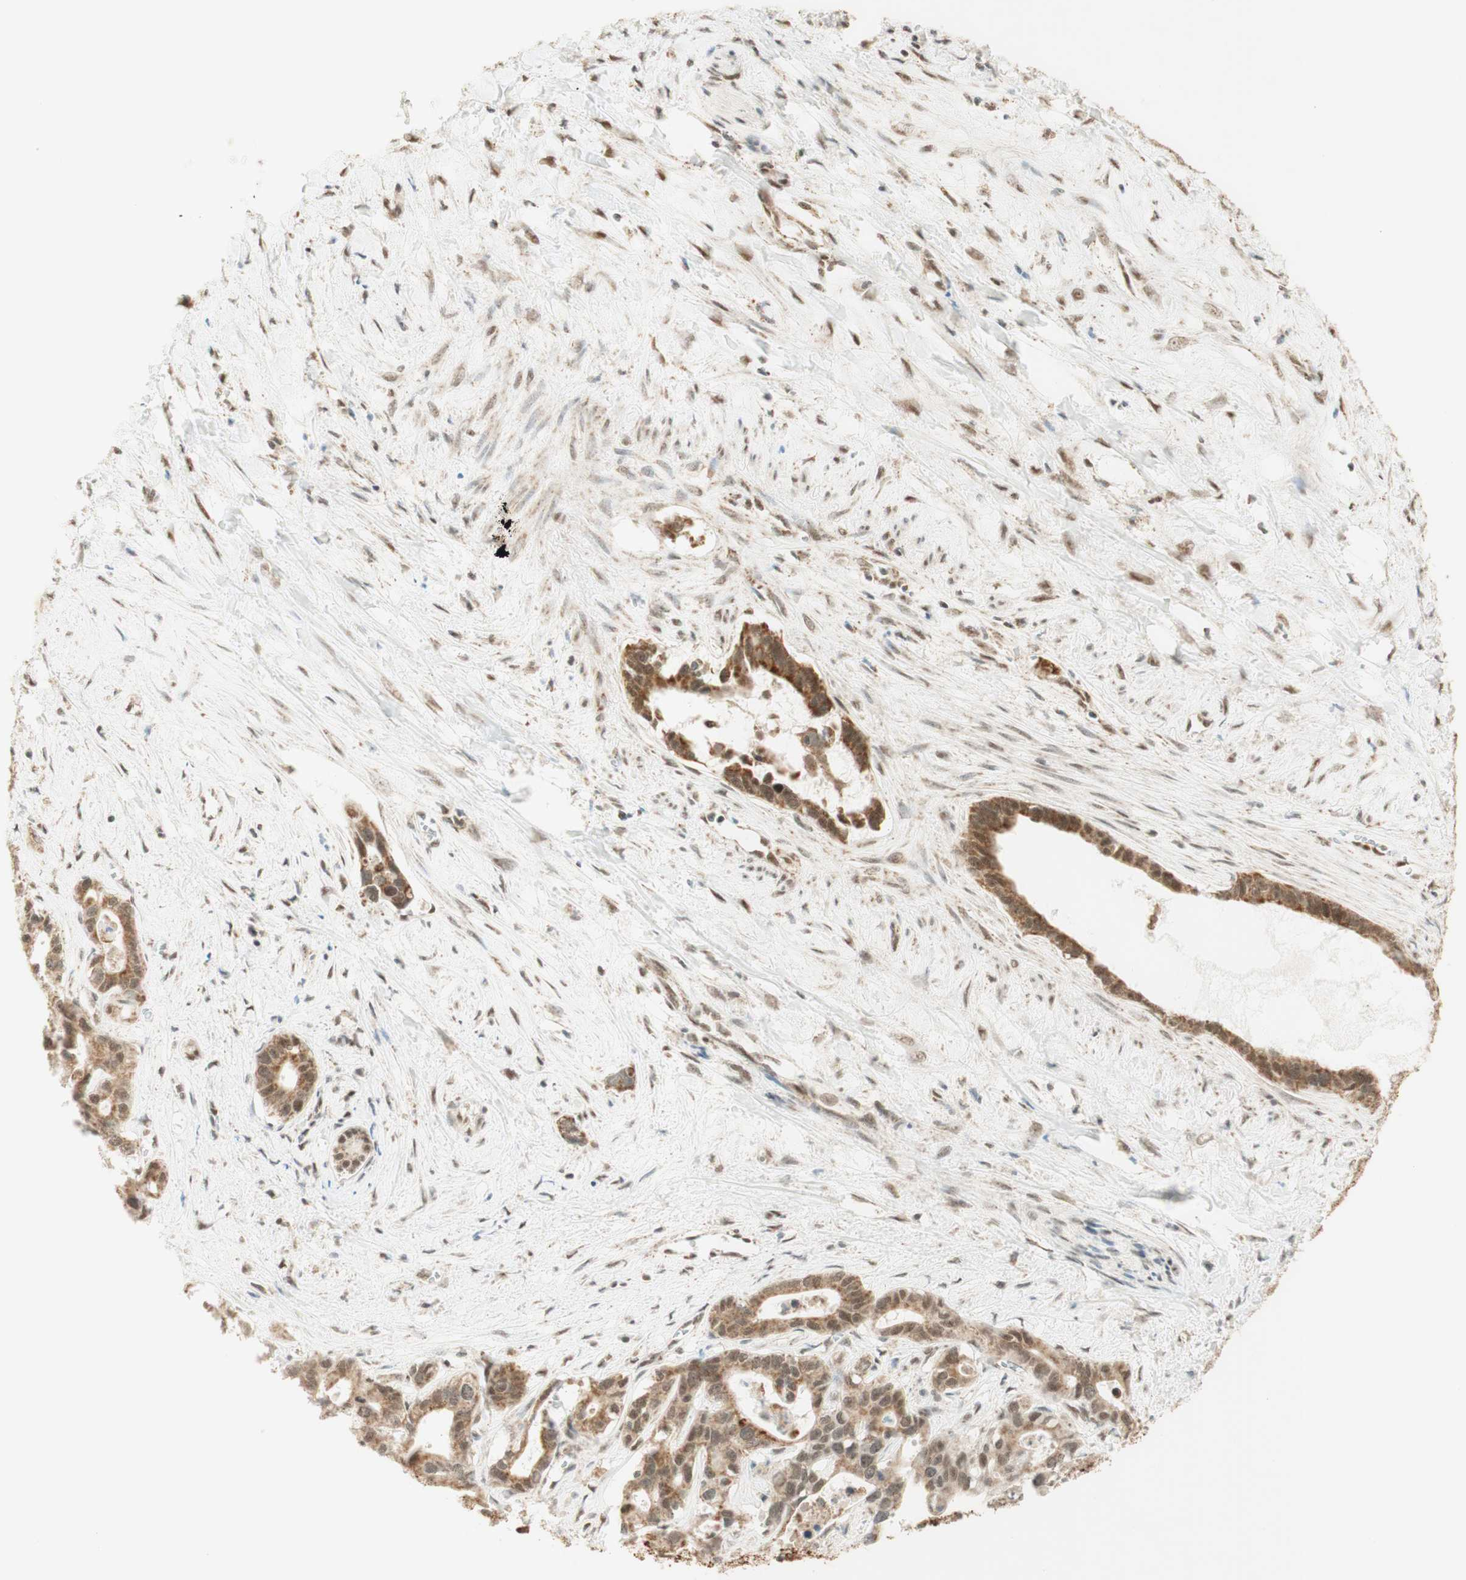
{"staining": {"intensity": "moderate", "quantity": ">75%", "location": "cytoplasmic/membranous,nuclear"}, "tissue": "liver cancer", "cell_type": "Tumor cells", "image_type": "cancer", "snomed": [{"axis": "morphology", "description": "Cholangiocarcinoma"}, {"axis": "topography", "description": "Liver"}], "caption": "Protein analysis of liver cancer tissue demonstrates moderate cytoplasmic/membranous and nuclear expression in about >75% of tumor cells.", "gene": "ZNF782", "patient": {"sex": "female", "age": 65}}